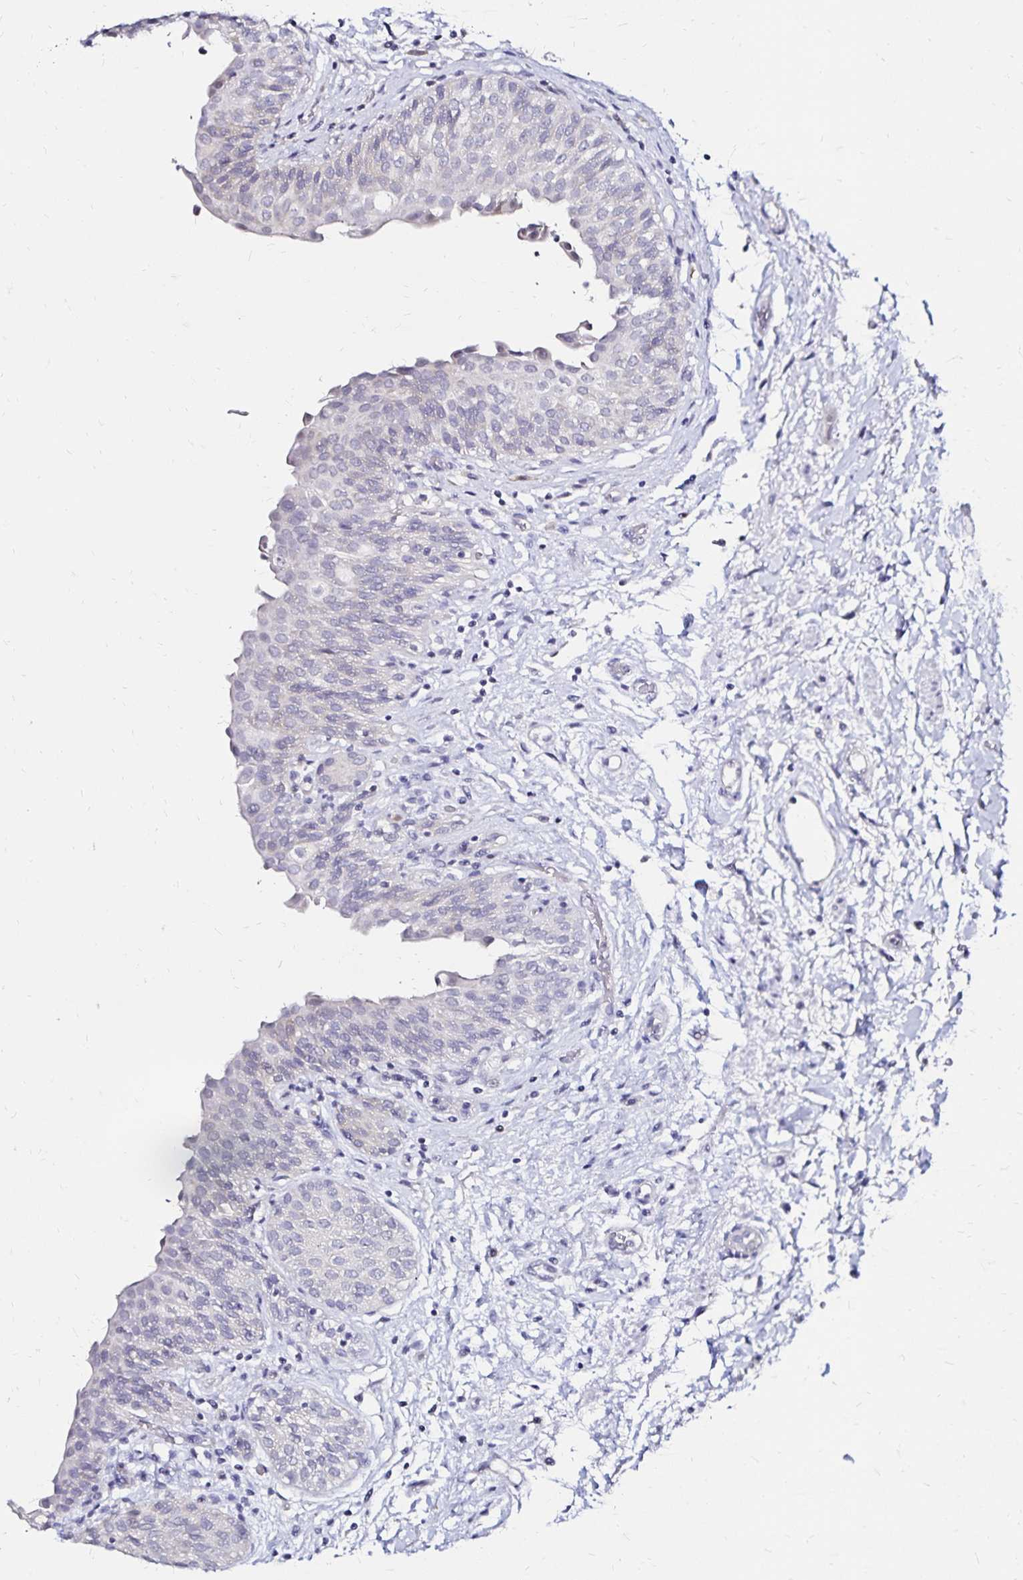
{"staining": {"intensity": "negative", "quantity": "none", "location": "none"}, "tissue": "urinary bladder", "cell_type": "Urothelial cells", "image_type": "normal", "snomed": [{"axis": "morphology", "description": "Normal tissue, NOS"}, {"axis": "topography", "description": "Urinary bladder"}], "caption": "High power microscopy photomicrograph of an immunohistochemistry micrograph of benign urinary bladder, revealing no significant staining in urothelial cells.", "gene": "SLC5A1", "patient": {"sex": "male", "age": 68}}